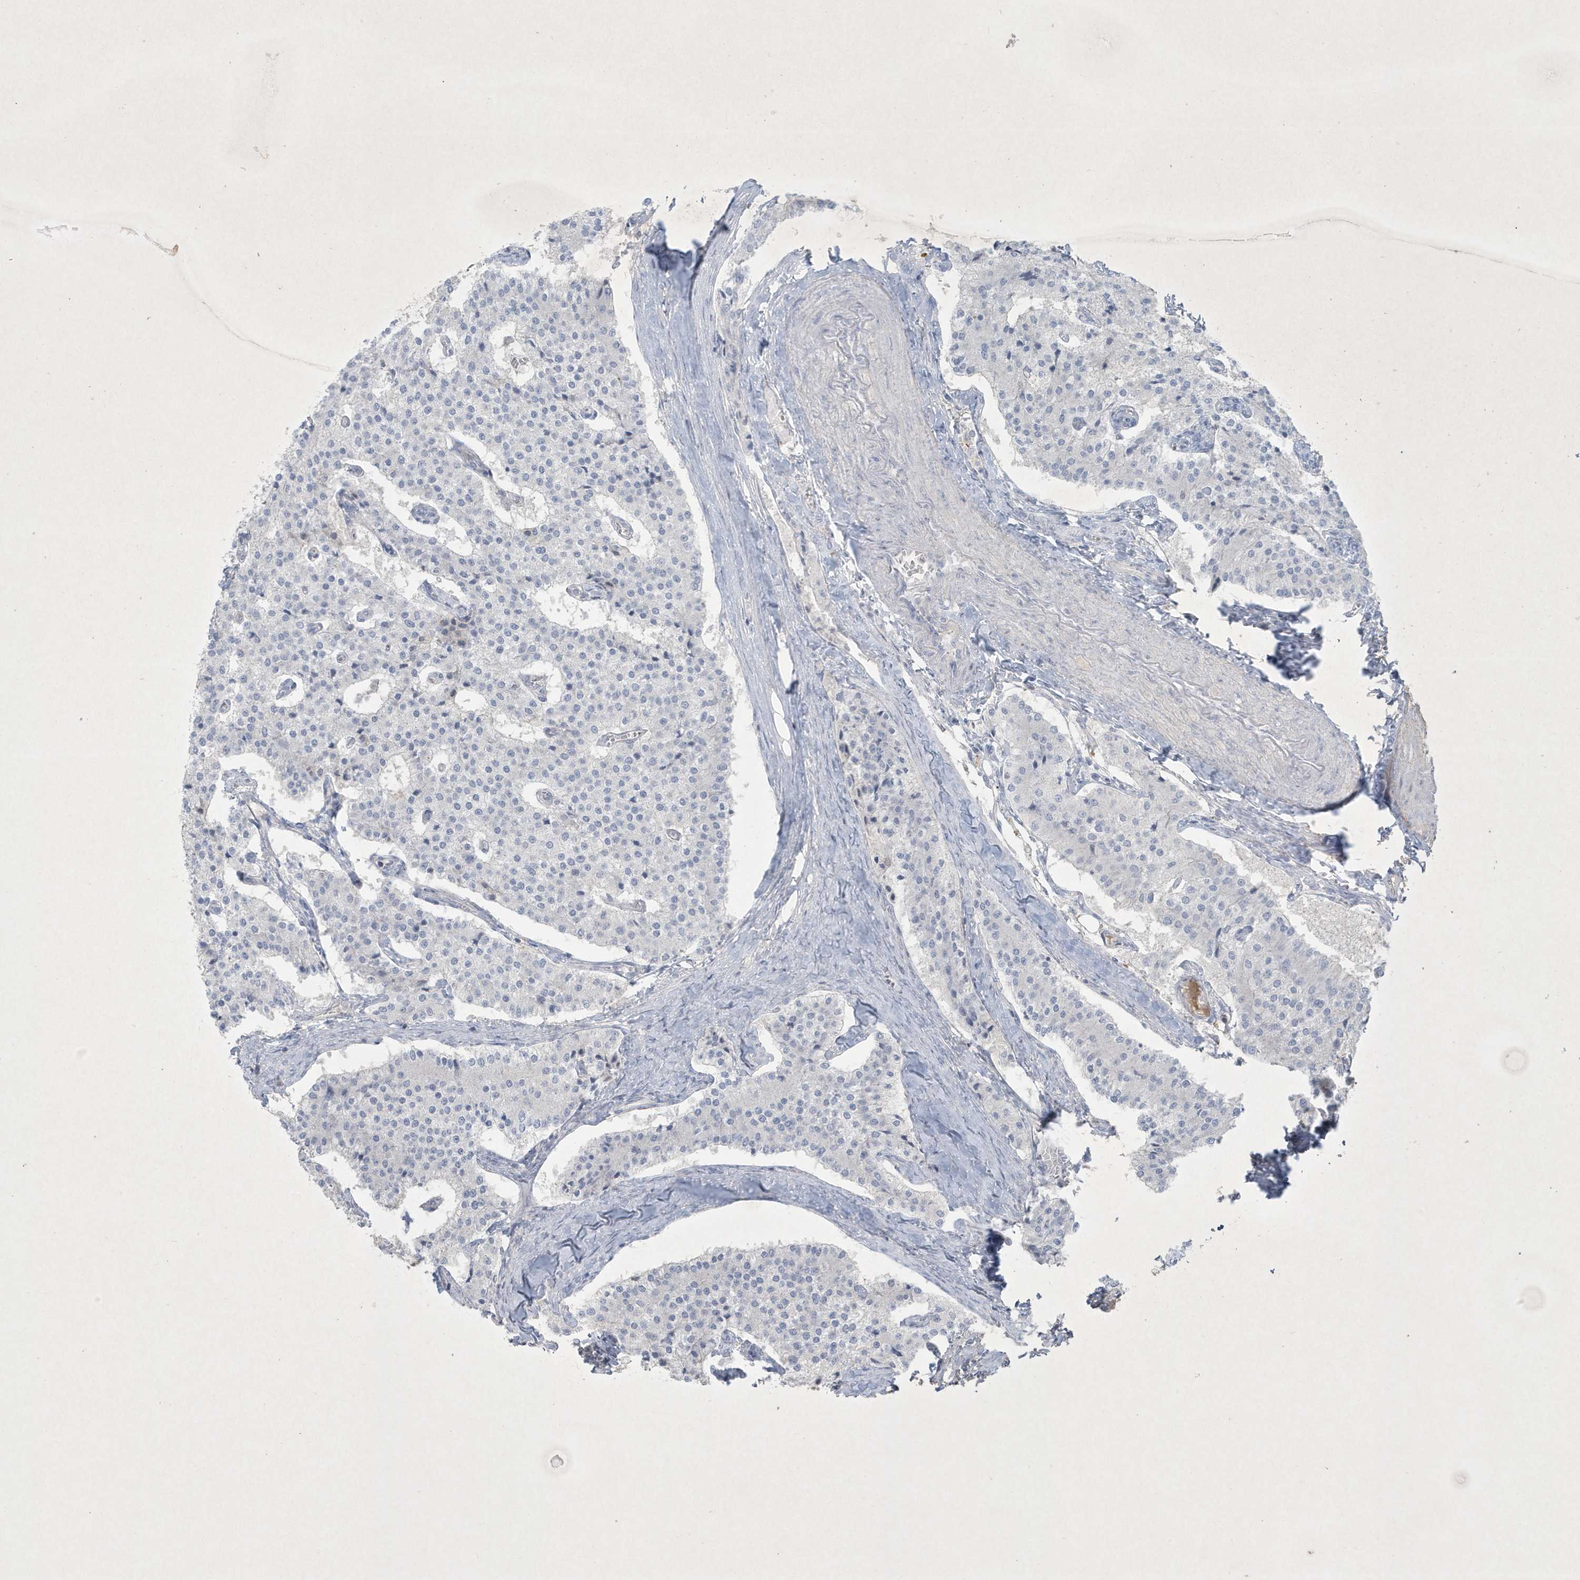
{"staining": {"intensity": "negative", "quantity": "none", "location": "none"}, "tissue": "carcinoid", "cell_type": "Tumor cells", "image_type": "cancer", "snomed": [{"axis": "morphology", "description": "Carcinoid, malignant, NOS"}, {"axis": "topography", "description": "Colon"}], "caption": "Tumor cells show no significant protein staining in carcinoid.", "gene": "CCDC24", "patient": {"sex": "female", "age": 52}}